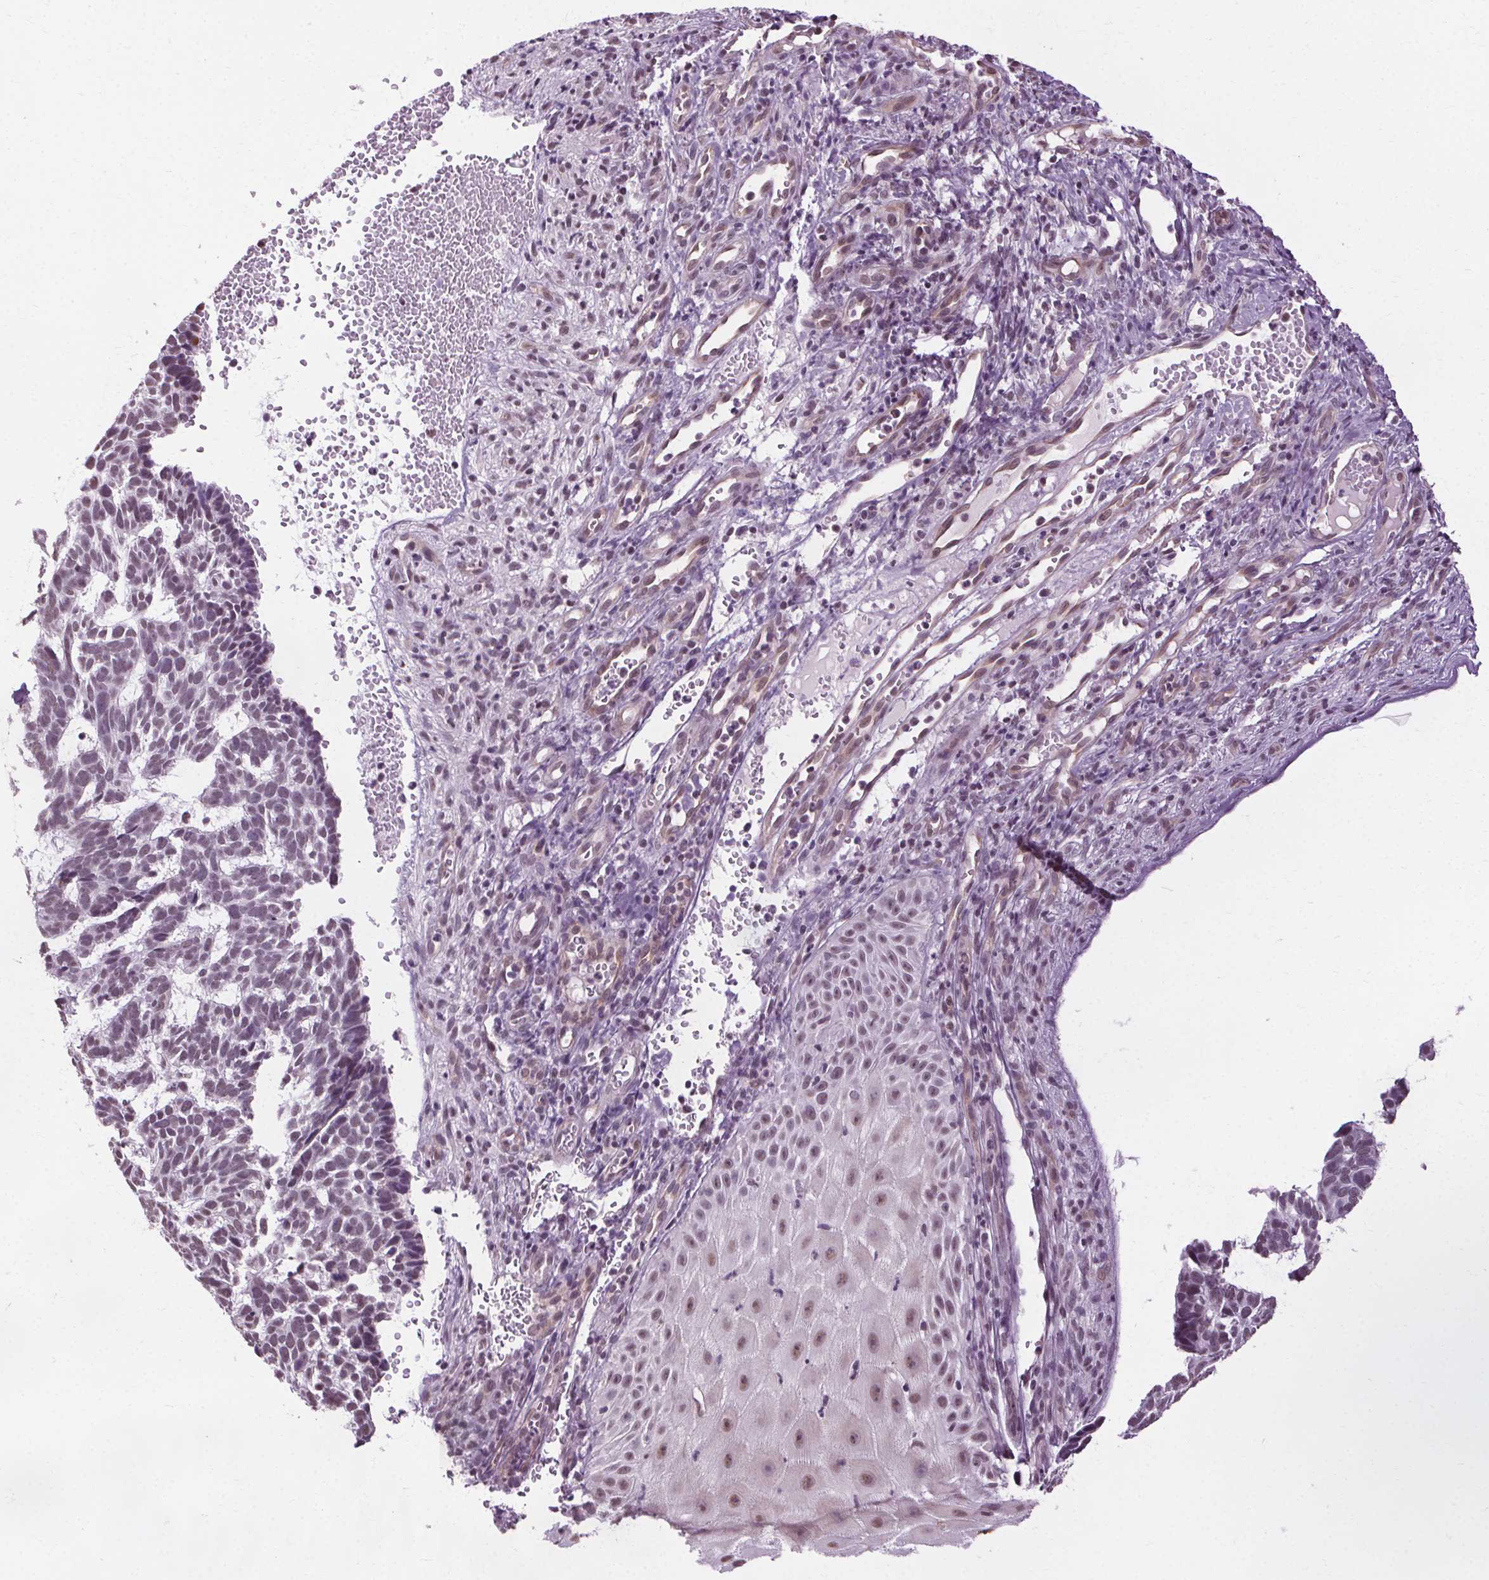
{"staining": {"intensity": "weak", "quantity": "<25%", "location": "nuclear"}, "tissue": "skin cancer", "cell_type": "Tumor cells", "image_type": "cancer", "snomed": [{"axis": "morphology", "description": "Basal cell carcinoma"}, {"axis": "topography", "description": "Skin"}], "caption": "Tumor cells are negative for brown protein staining in basal cell carcinoma (skin).", "gene": "CEBPA", "patient": {"sex": "male", "age": 78}}